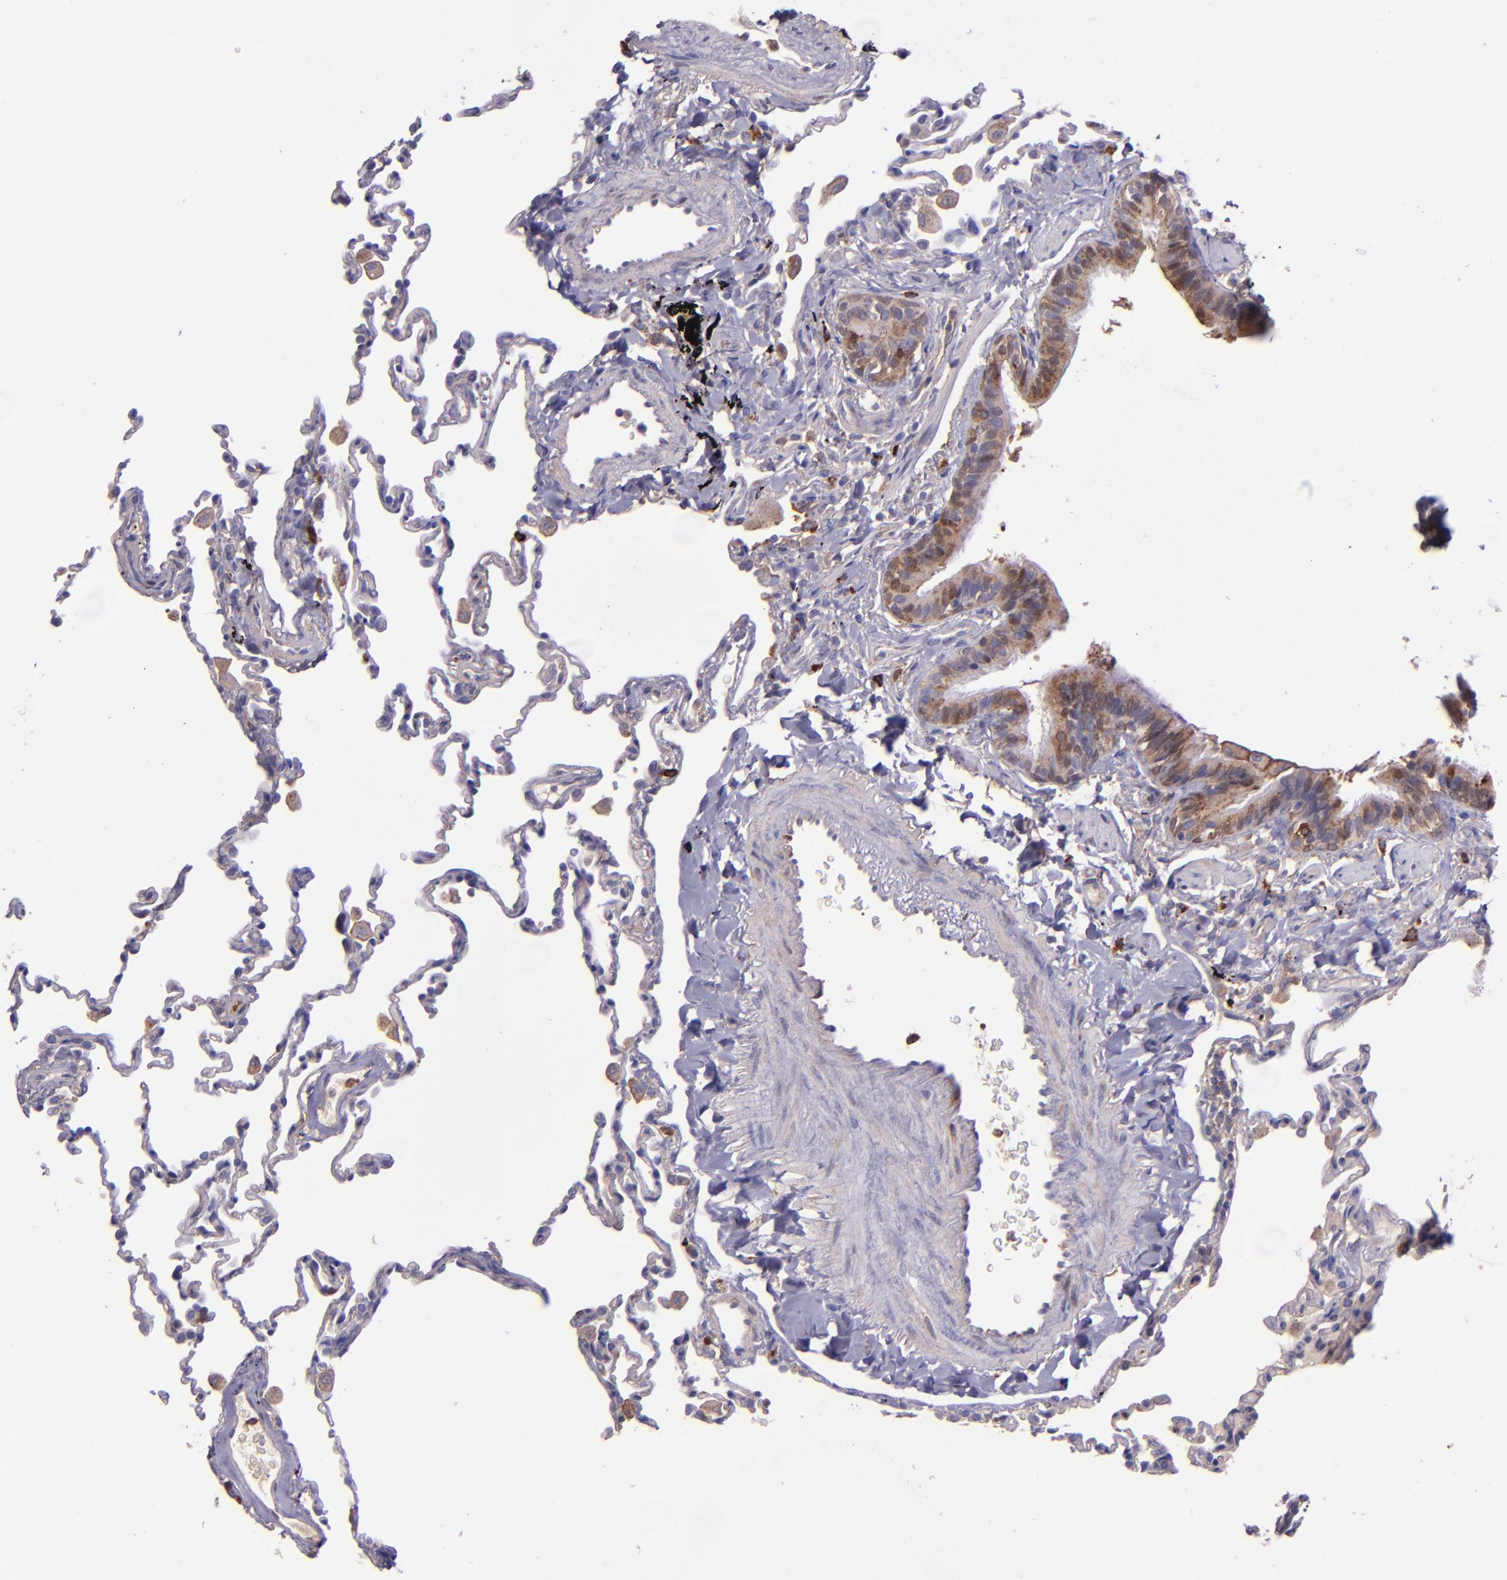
{"staining": {"intensity": "negative", "quantity": "none", "location": "none"}, "tissue": "lung", "cell_type": "Alveolar cells", "image_type": "normal", "snomed": [{"axis": "morphology", "description": "Normal tissue, NOS"}, {"axis": "topography", "description": "Lung"}], "caption": "Human lung stained for a protein using IHC shows no positivity in alveolar cells.", "gene": "WASH6P", "patient": {"sex": "male", "age": 59}}